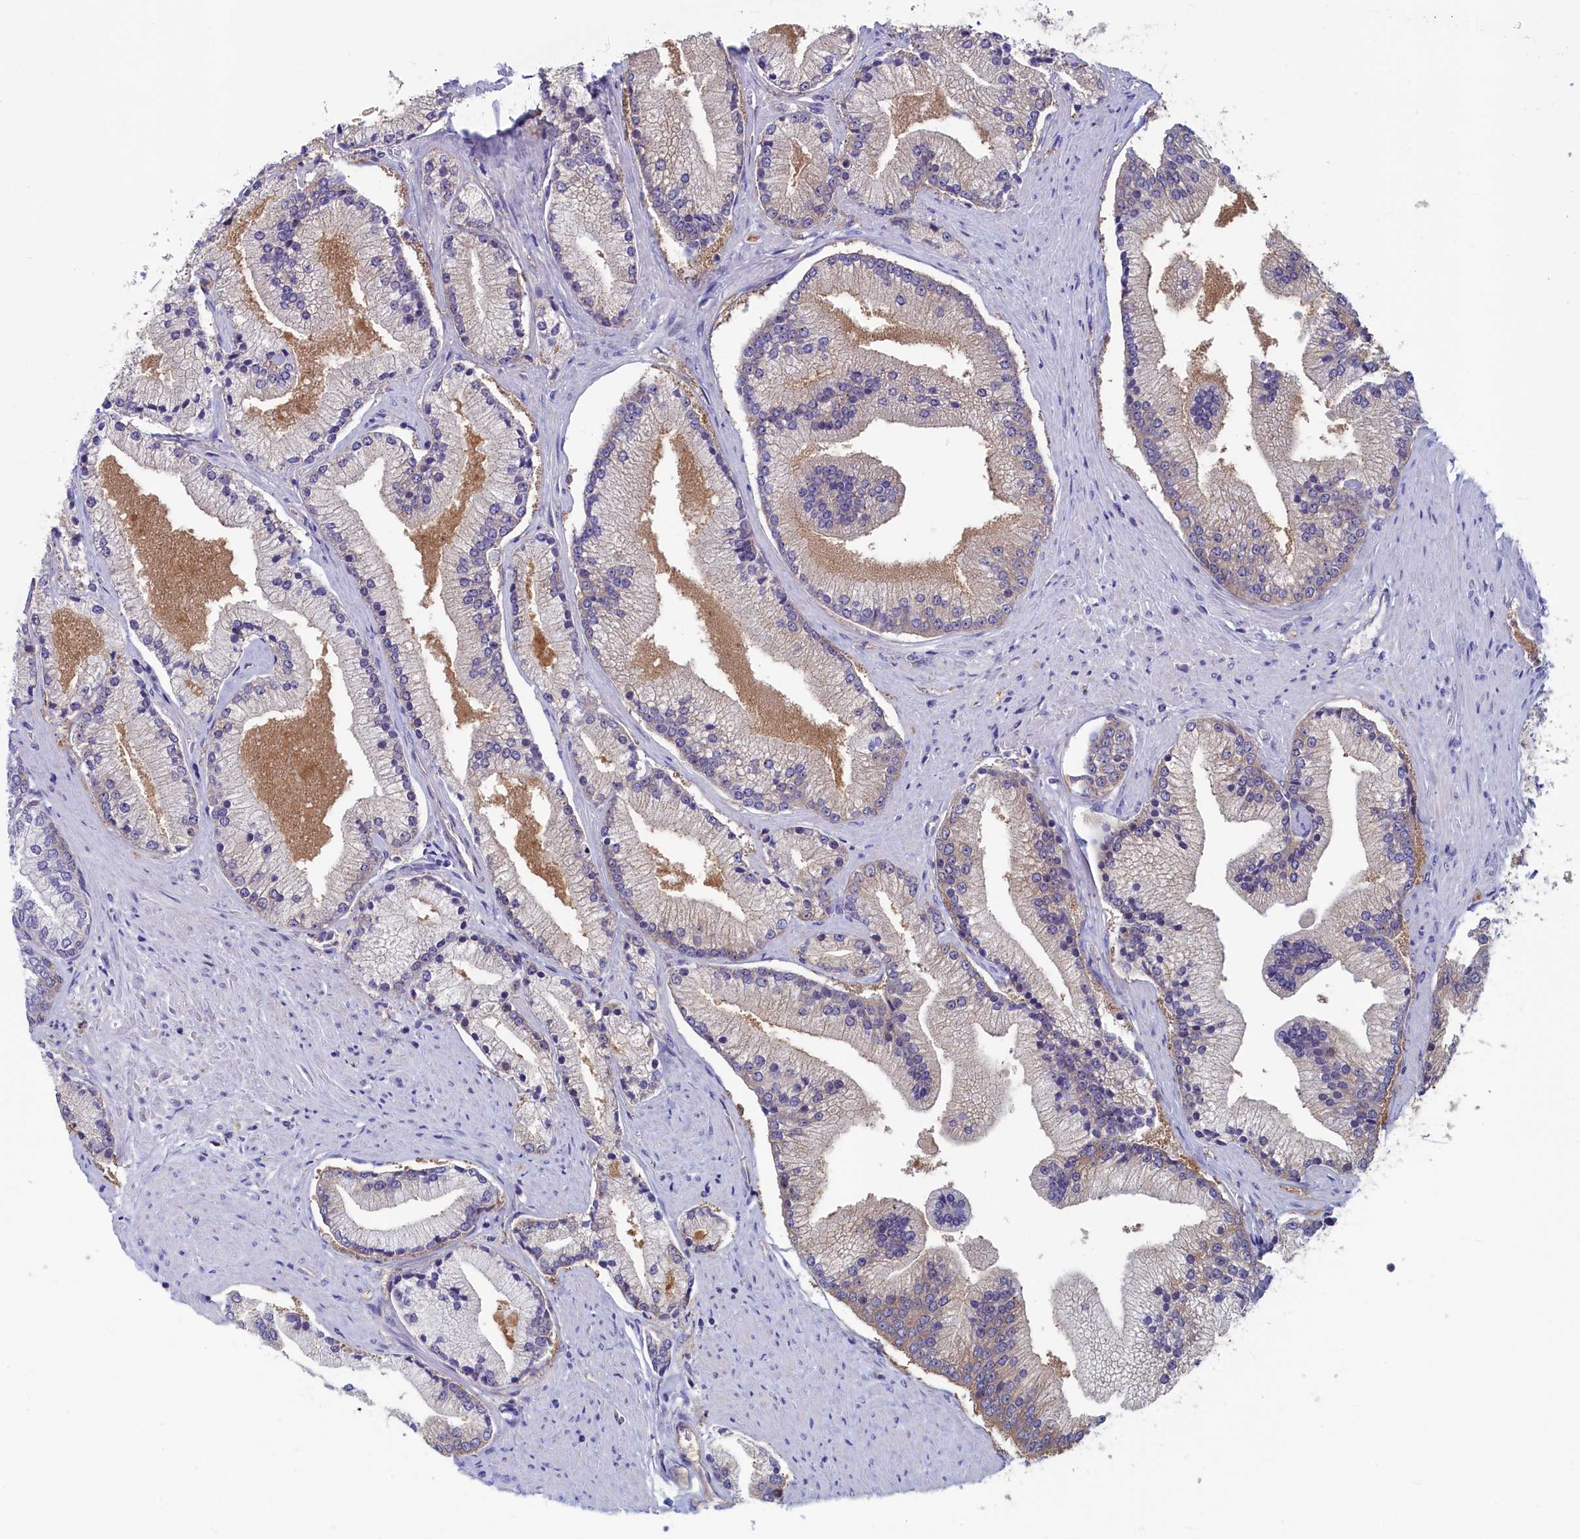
{"staining": {"intensity": "weak", "quantity": "<25%", "location": "cytoplasmic/membranous"}, "tissue": "prostate cancer", "cell_type": "Tumor cells", "image_type": "cancer", "snomed": [{"axis": "morphology", "description": "Adenocarcinoma, High grade"}, {"axis": "topography", "description": "Prostate"}], "caption": "Immunohistochemistry (IHC) of prostate high-grade adenocarcinoma reveals no staining in tumor cells.", "gene": "SYNDIG1L", "patient": {"sex": "male", "age": 67}}